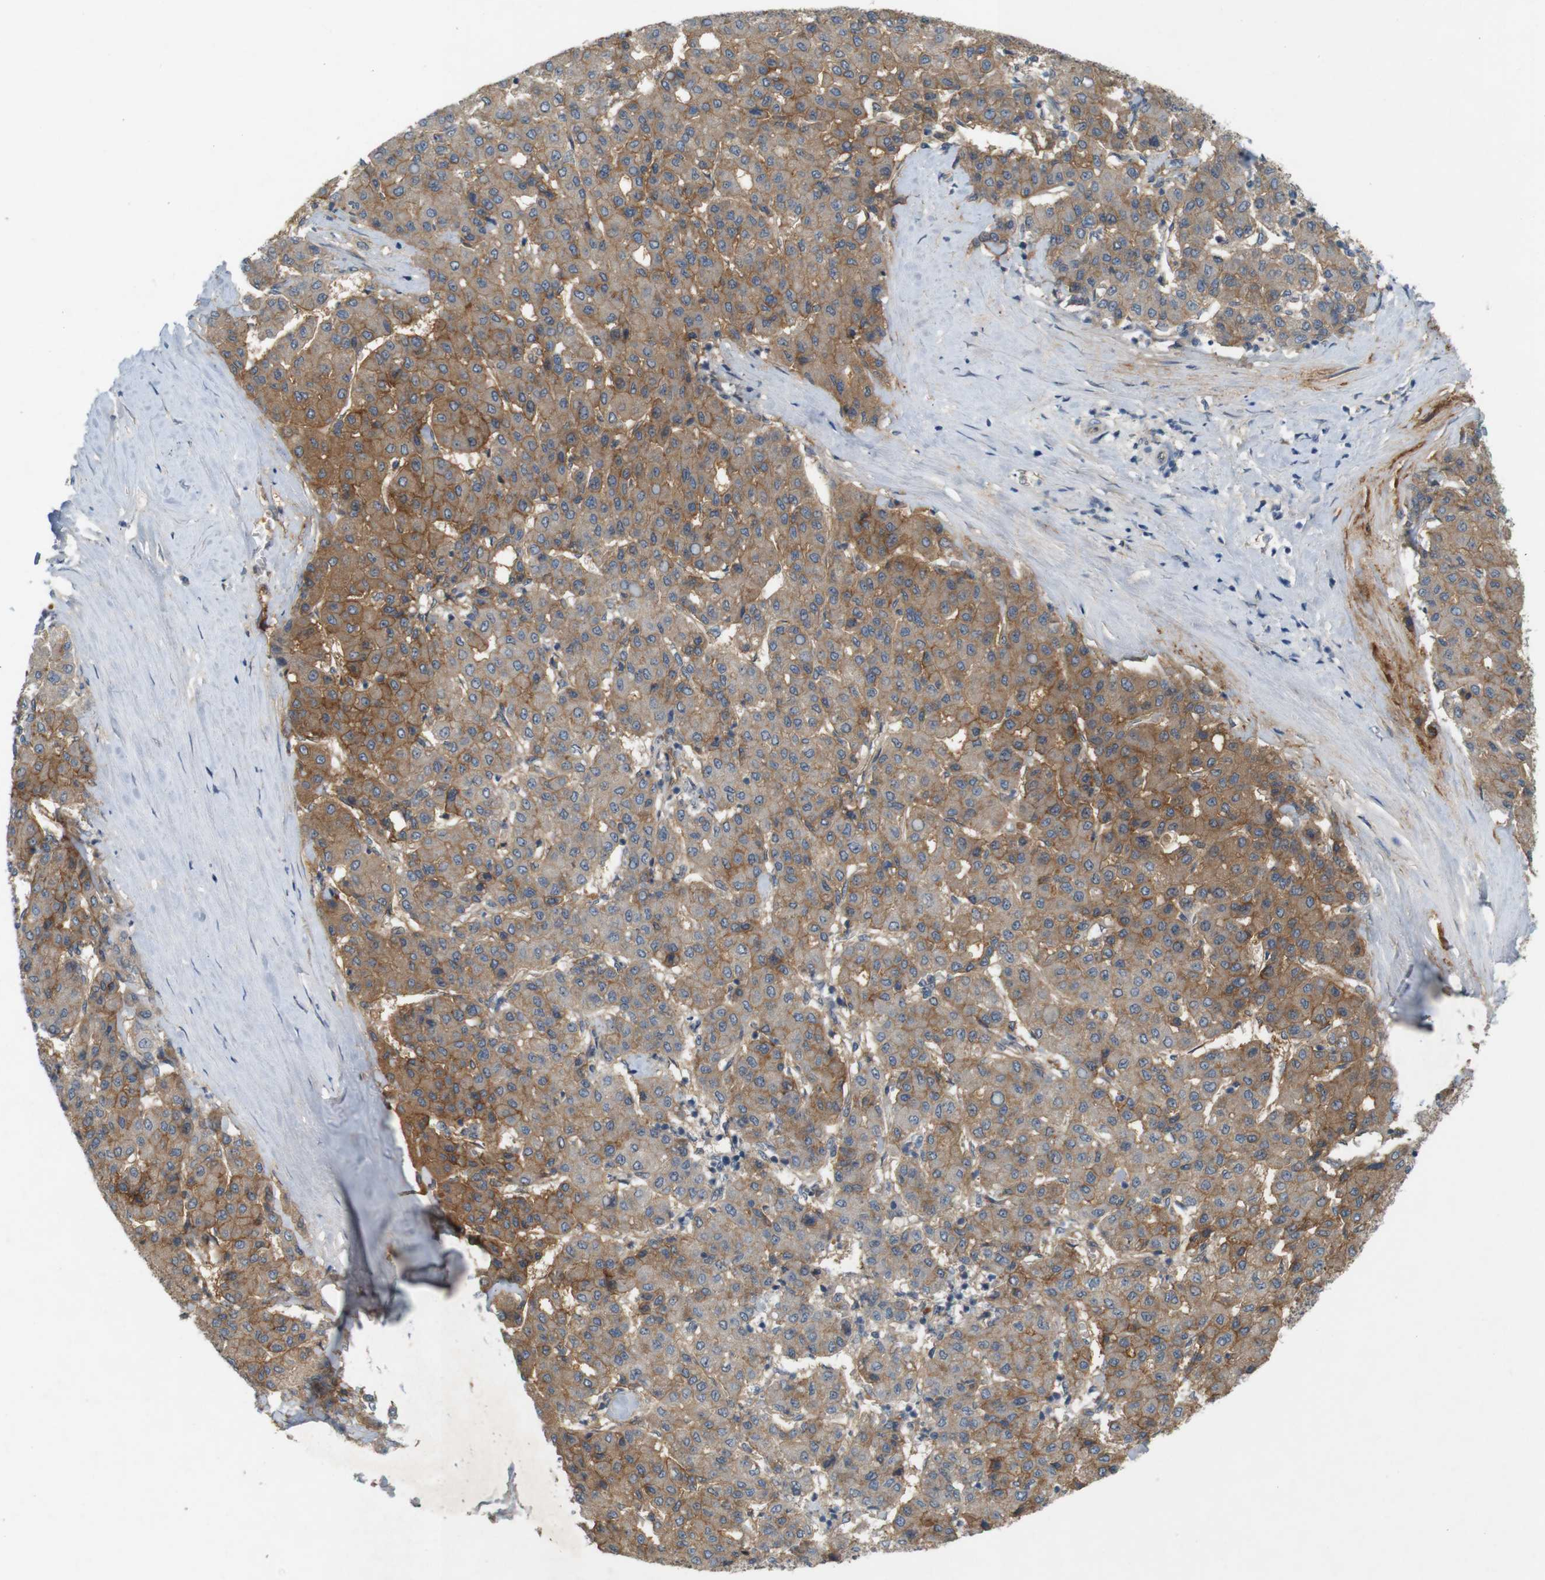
{"staining": {"intensity": "moderate", "quantity": ">75%", "location": "cytoplasmic/membranous"}, "tissue": "liver cancer", "cell_type": "Tumor cells", "image_type": "cancer", "snomed": [{"axis": "morphology", "description": "Carcinoma, Hepatocellular, NOS"}, {"axis": "topography", "description": "Liver"}], "caption": "Immunohistochemistry (IHC) histopathology image of liver cancer stained for a protein (brown), which demonstrates medium levels of moderate cytoplasmic/membranous positivity in approximately >75% of tumor cells.", "gene": "PVR", "patient": {"sex": "male", "age": 65}}